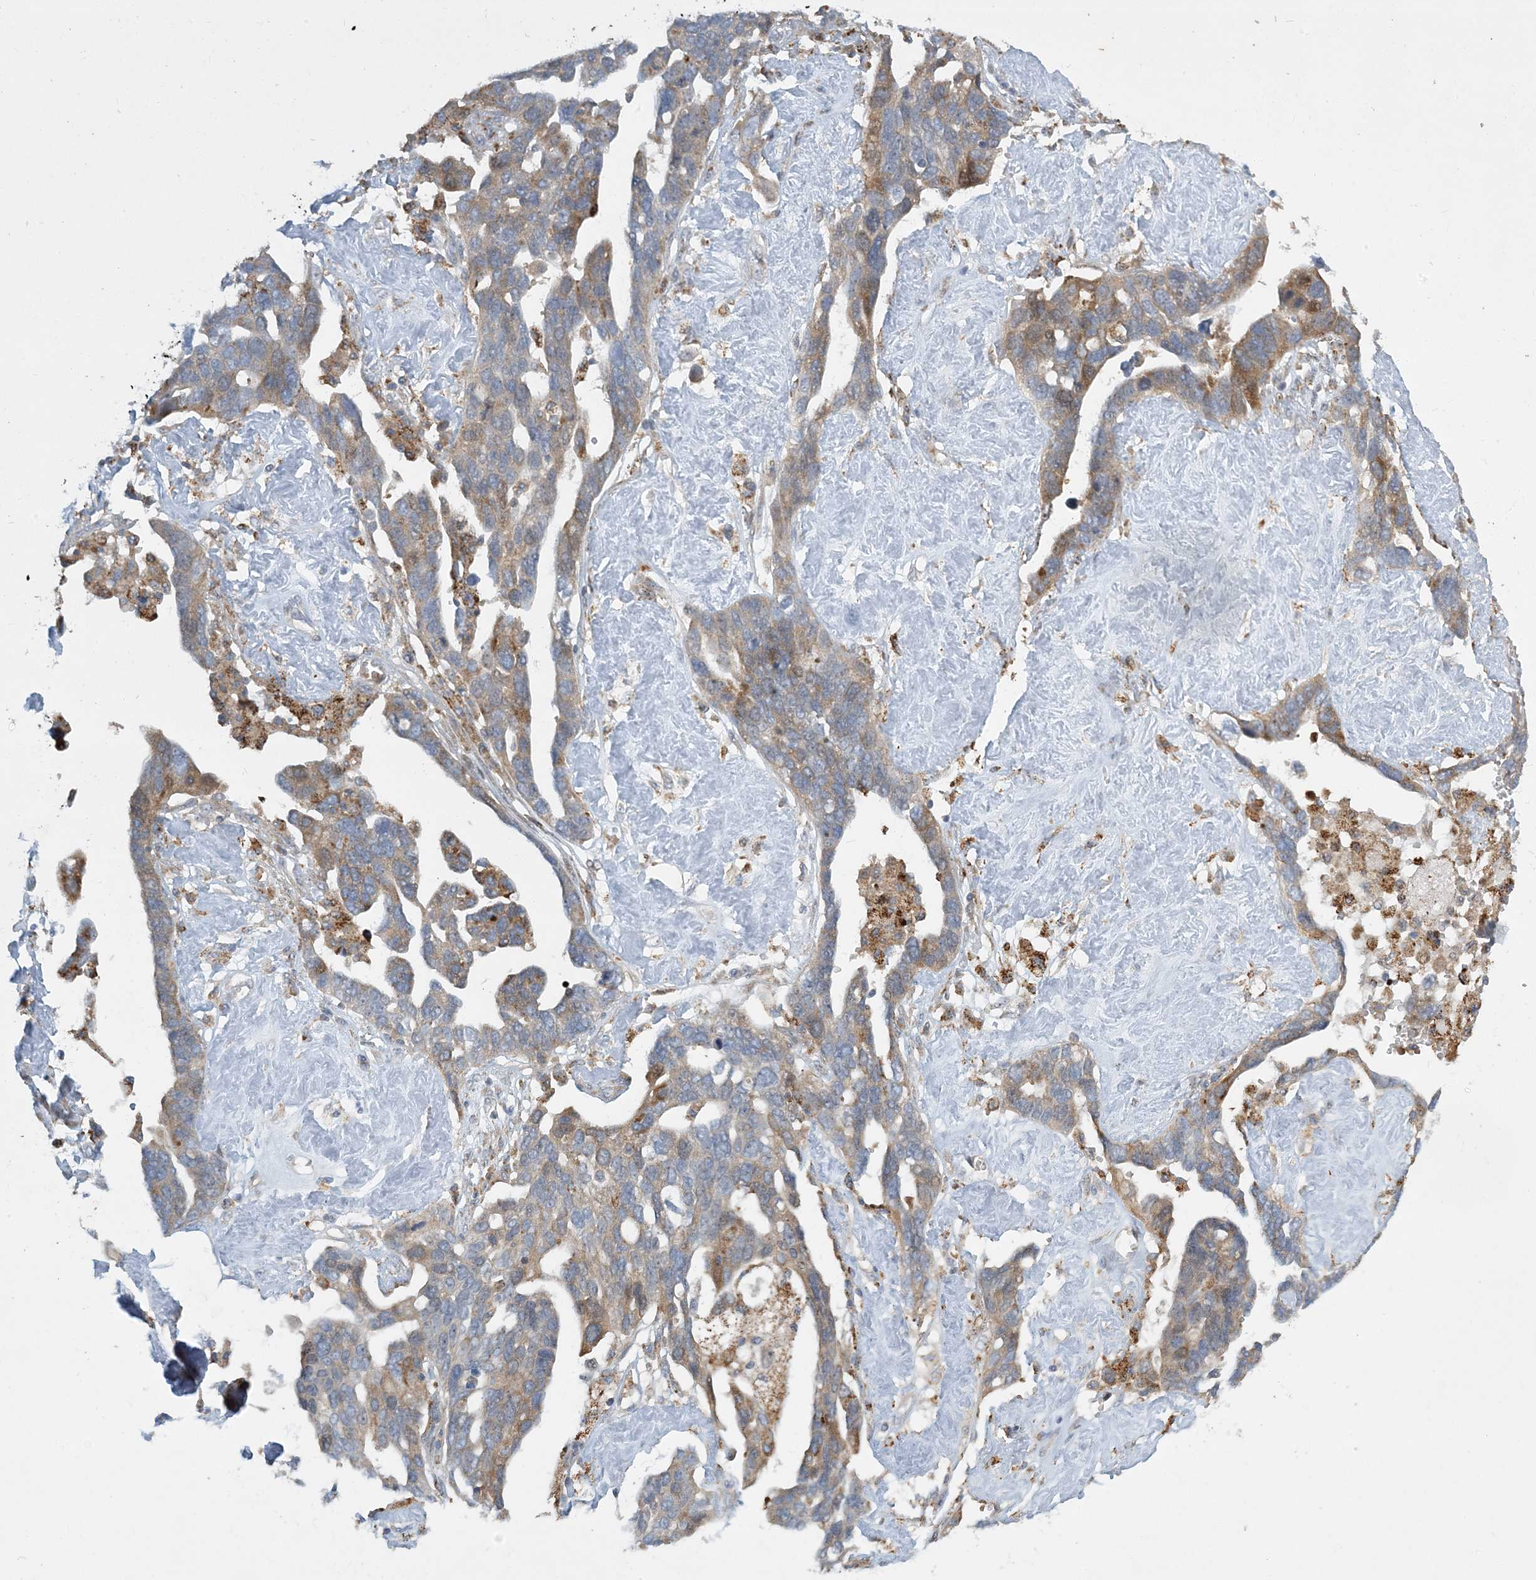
{"staining": {"intensity": "moderate", "quantity": "25%-75%", "location": "cytoplasmic/membranous"}, "tissue": "ovarian cancer", "cell_type": "Tumor cells", "image_type": "cancer", "snomed": [{"axis": "morphology", "description": "Cystadenocarcinoma, serous, NOS"}, {"axis": "topography", "description": "Ovary"}], "caption": "Protein expression by IHC reveals moderate cytoplasmic/membranous expression in about 25%-75% of tumor cells in ovarian cancer.", "gene": "LTN1", "patient": {"sex": "female", "age": 54}}